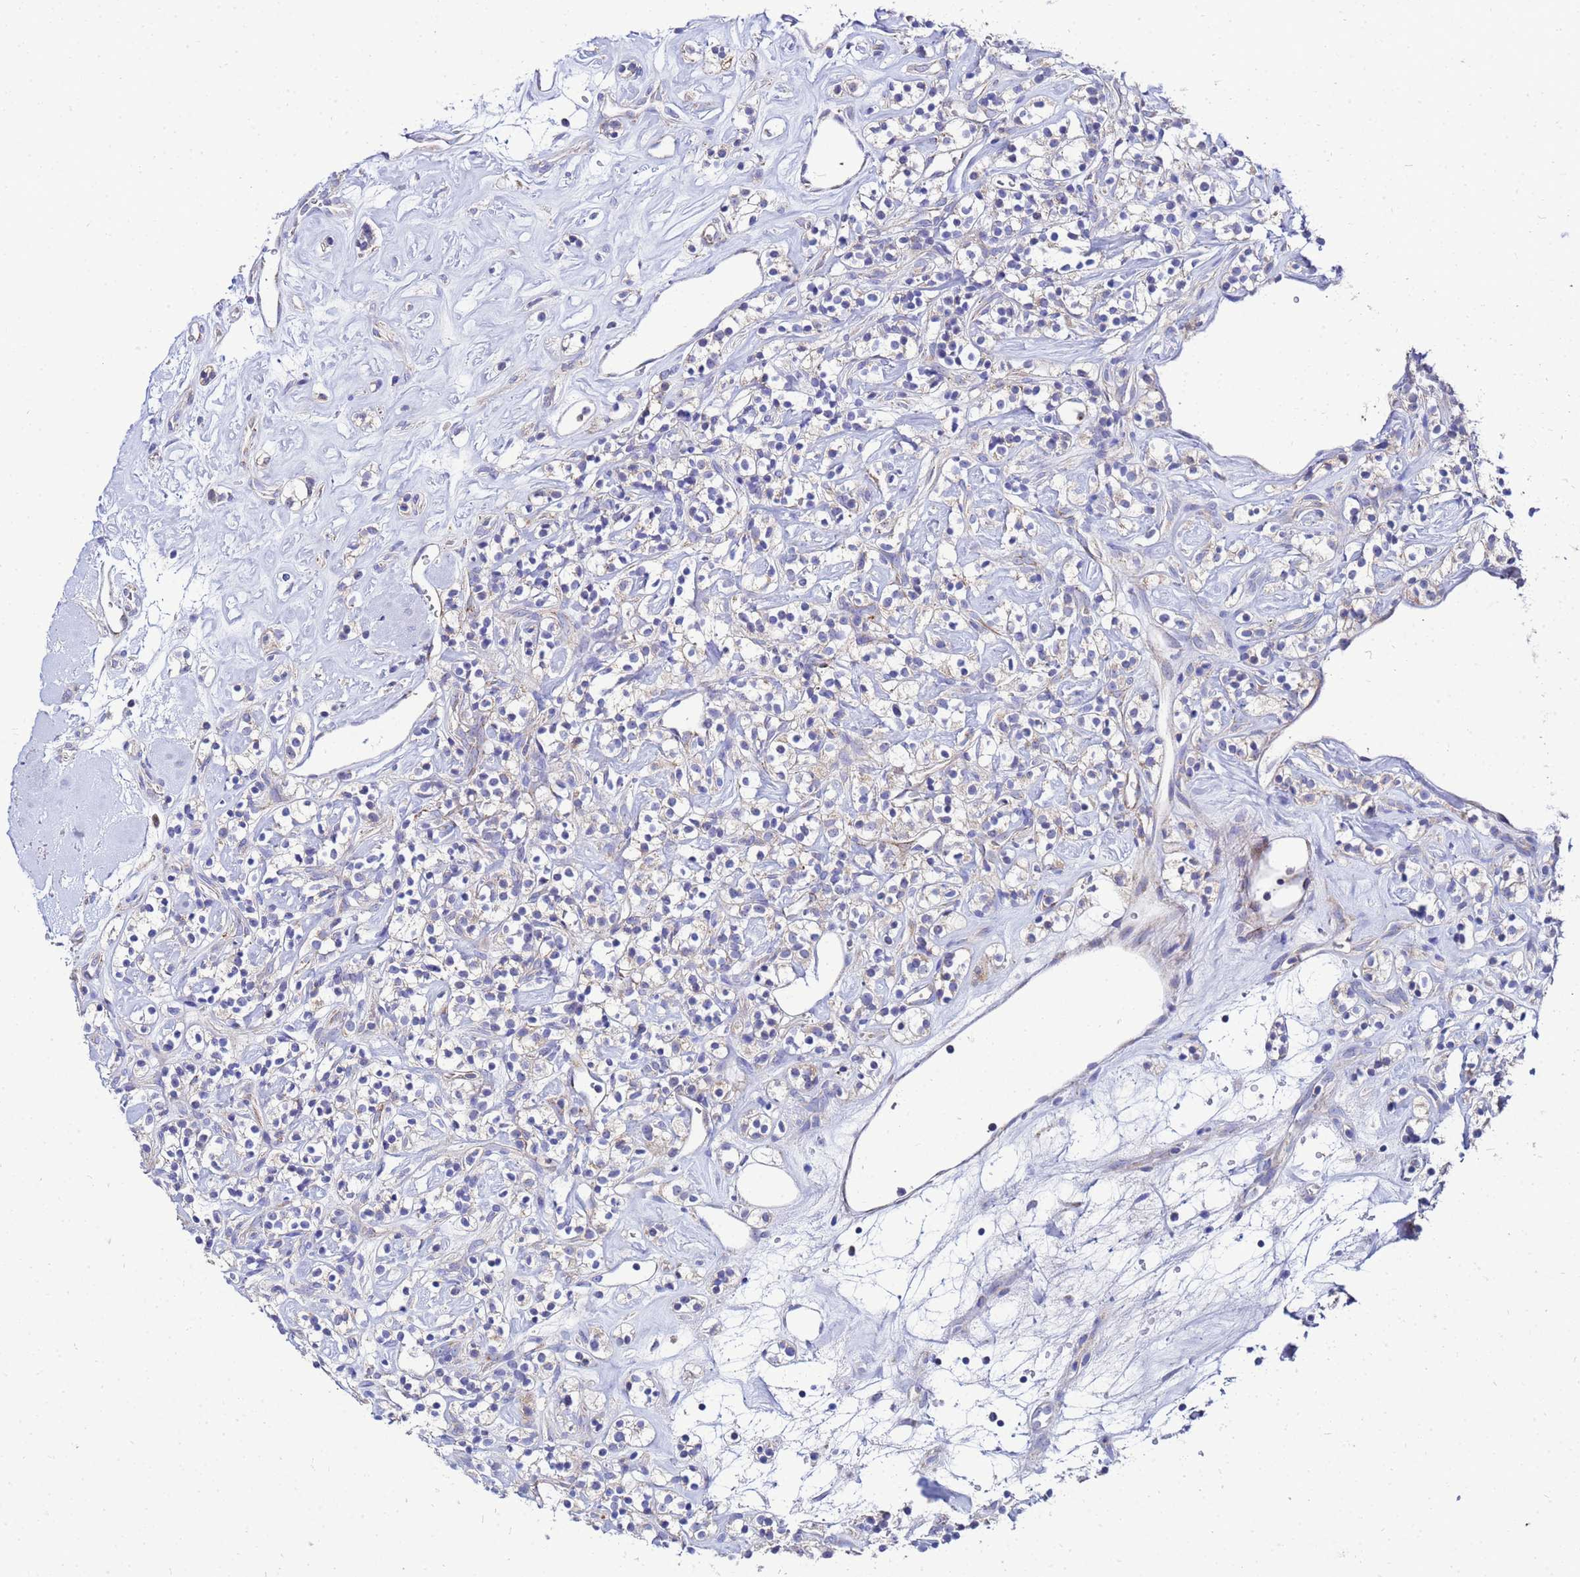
{"staining": {"intensity": "negative", "quantity": "none", "location": "none"}, "tissue": "renal cancer", "cell_type": "Tumor cells", "image_type": "cancer", "snomed": [{"axis": "morphology", "description": "Adenocarcinoma, NOS"}, {"axis": "topography", "description": "Kidney"}], "caption": "Immunohistochemistry (IHC) of renal cancer (adenocarcinoma) displays no staining in tumor cells.", "gene": "FAHD2A", "patient": {"sex": "male", "age": 77}}